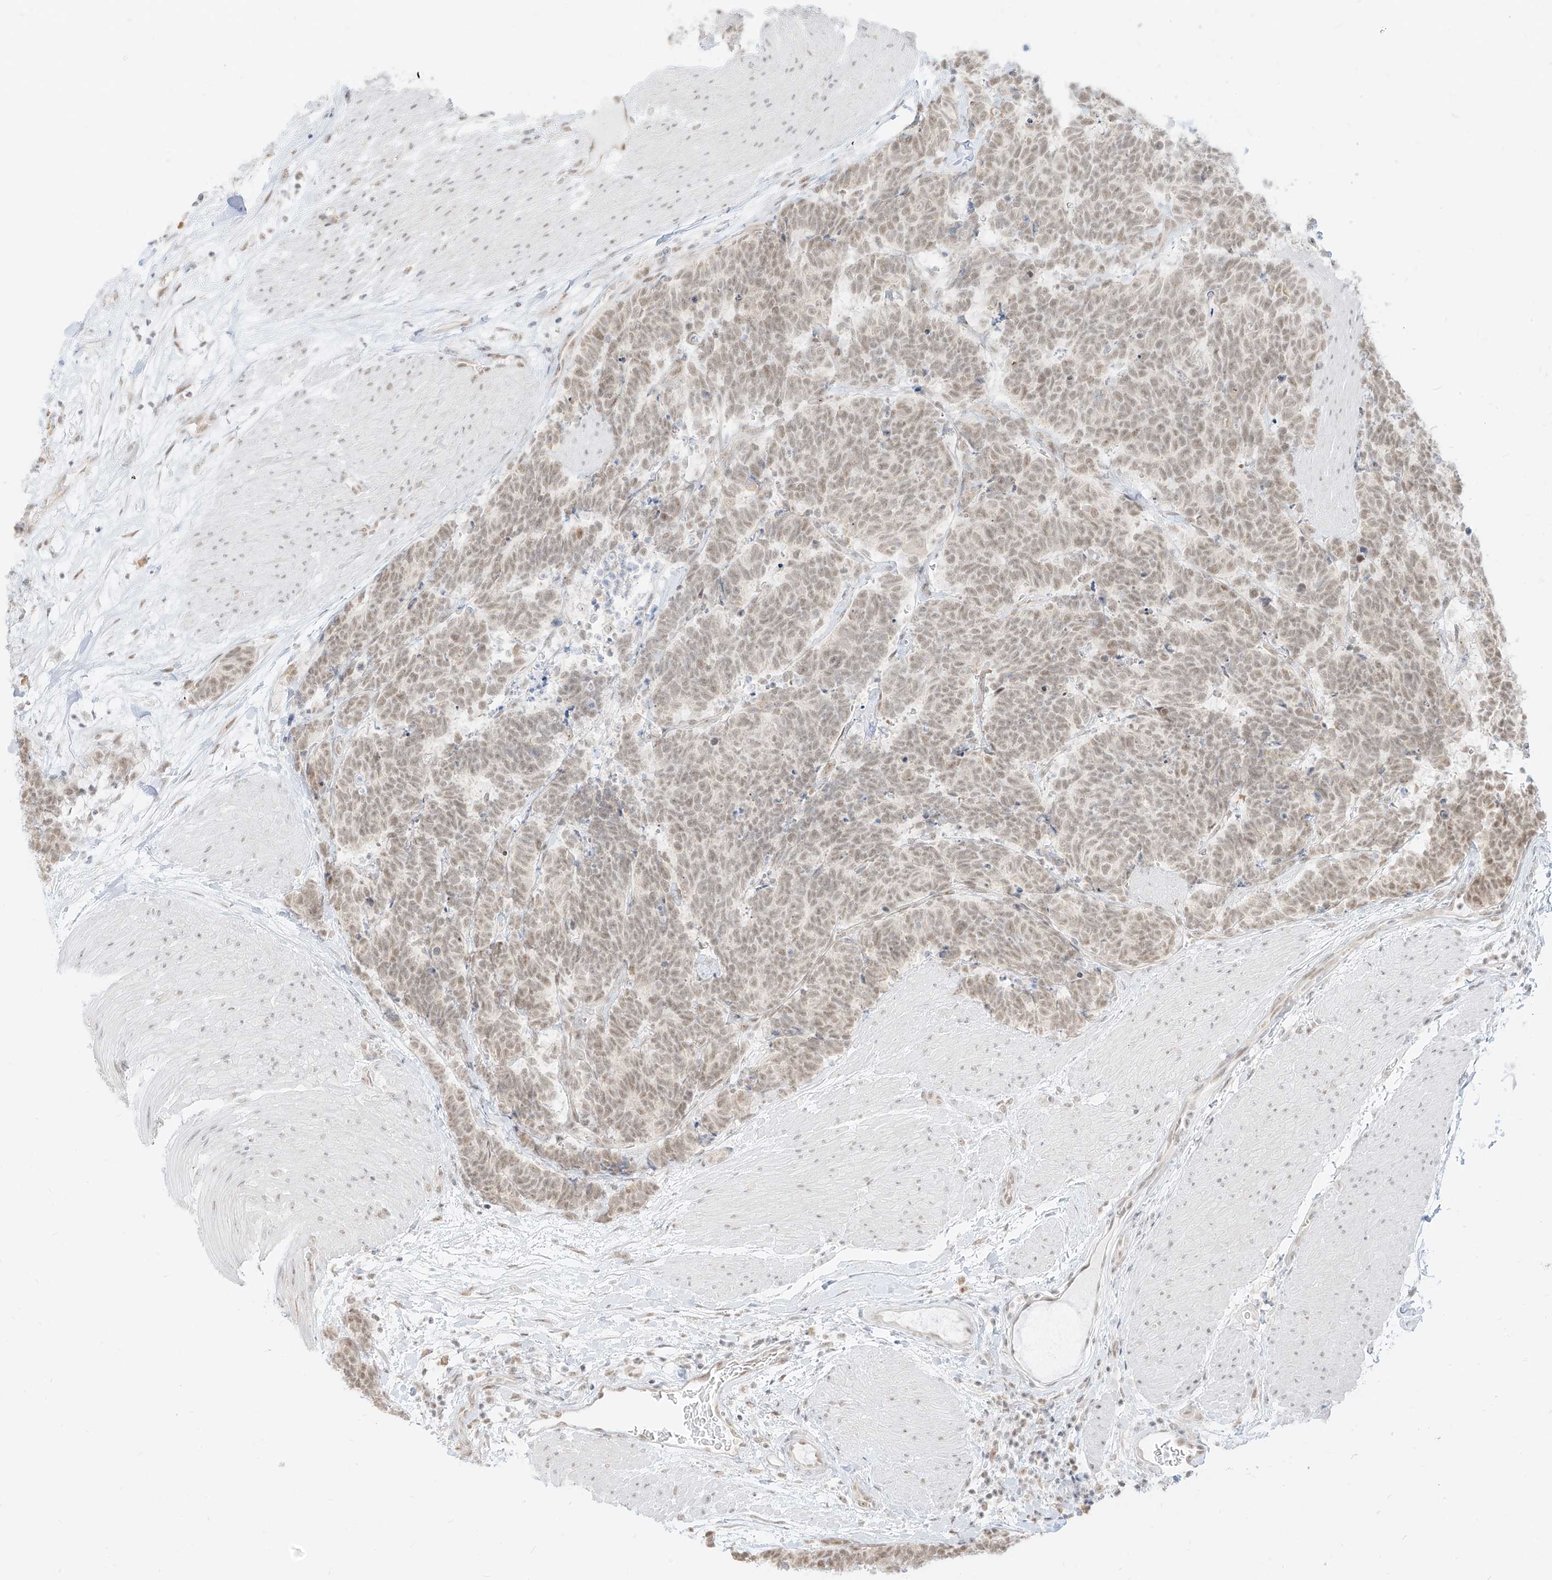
{"staining": {"intensity": "weak", "quantity": ">75%", "location": "nuclear"}, "tissue": "carcinoid", "cell_type": "Tumor cells", "image_type": "cancer", "snomed": [{"axis": "morphology", "description": "Carcinoma, NOS"}, {"axis": "morphology", "description": "Carcinoid, malignant, NOS"}, {"axis": "topography", "description": "Urinary bladder"}], "caption": "Carcinoma stained for a protein demonstrates weak nuclear positivity in tumor cells.", "gene": "SUPT5H", "patient": {"sex": "male", "age": 57}}